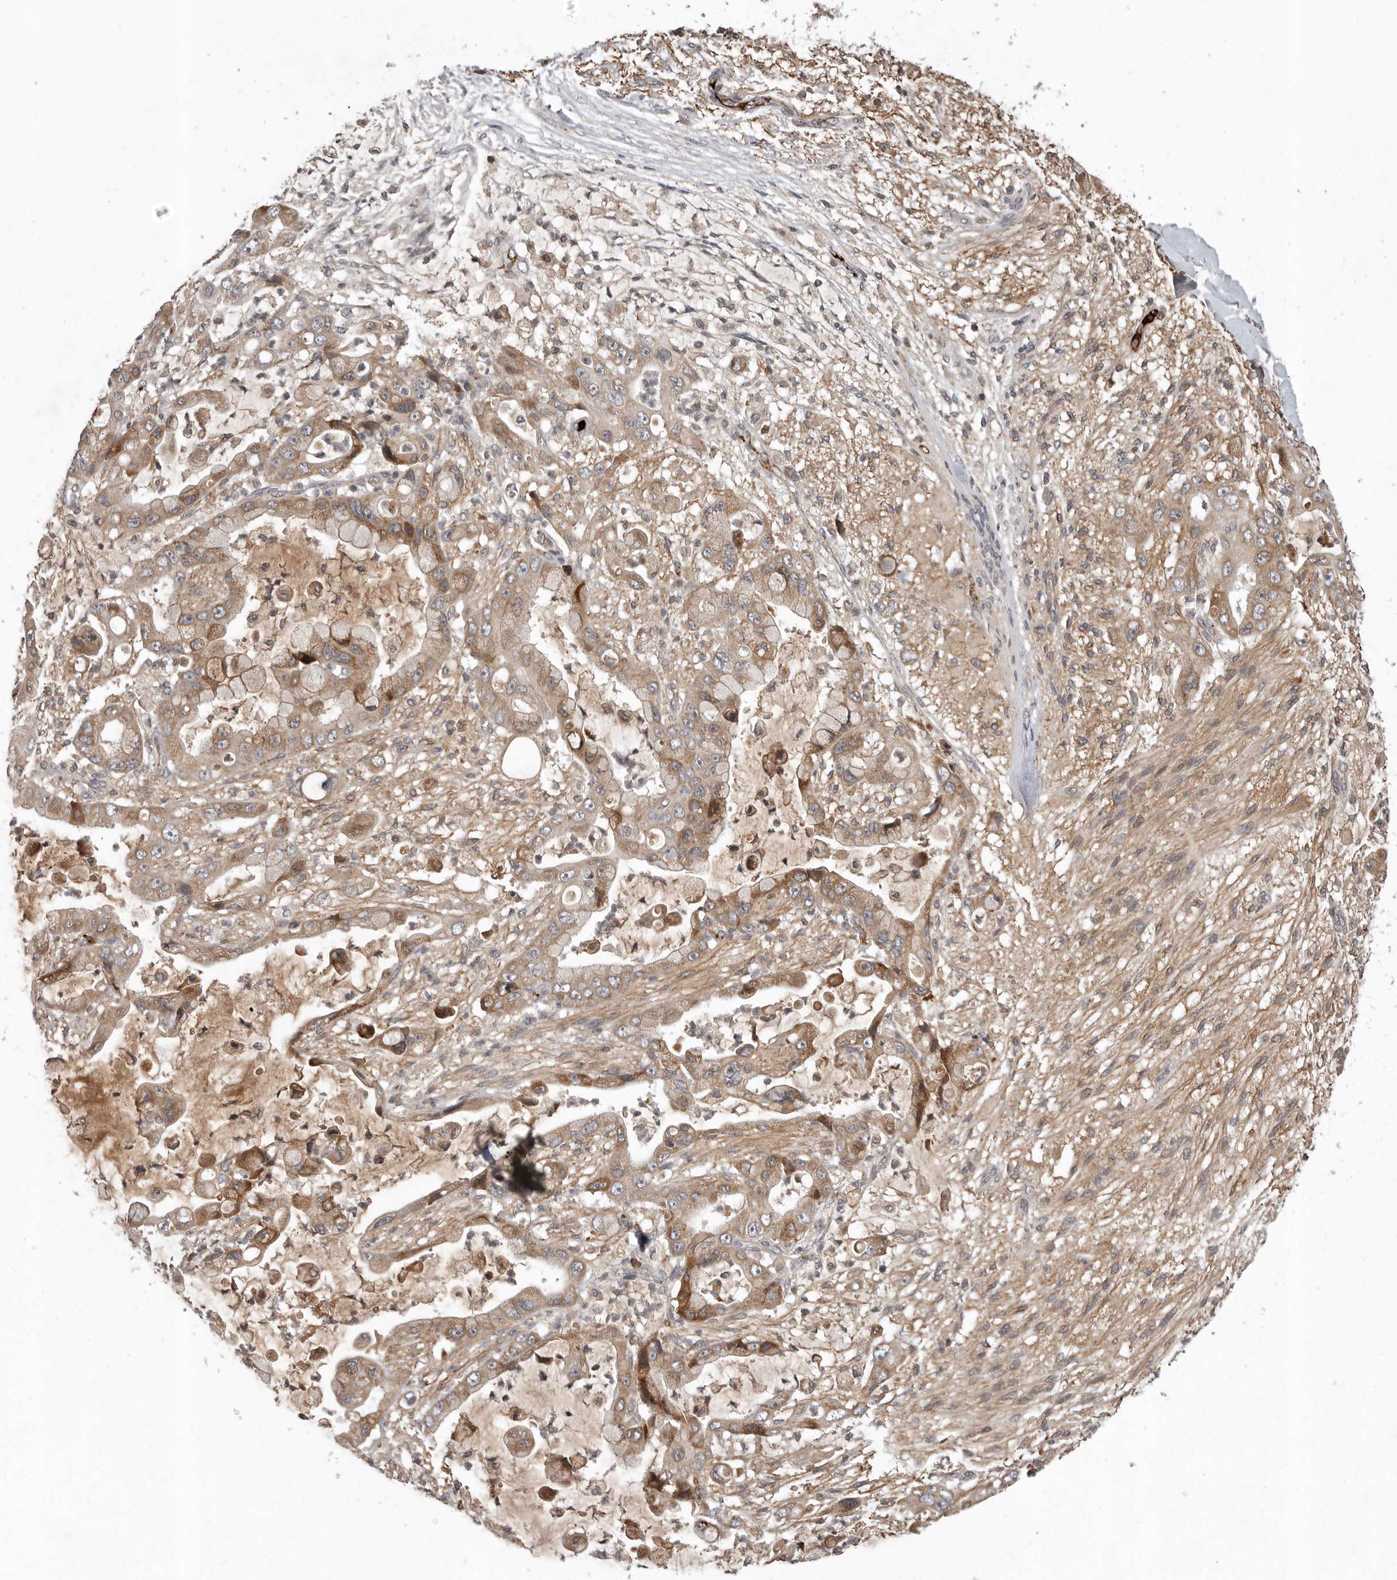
{"staining": {"intensity": "moderate", "quantity": ">75%", "location": "cytoplasmic/membranous"}, "tissue": "liver cancer", "cell_type": "Tumor cells", "image_type": "cancer", "snomed": [{"axis": "morphology", "description": "Cholangiocarcinoma"}, {"axis": "topography", "description": "Liver"}], "caption": "An image showing moderate cytoplasmic/membranous expression in approximately >75% of tumor cells in liver cancer, as visualized by brown immunohistochemical staining.", "gene": "GPR31", "patient": {"sex": "female", "age": 54}}